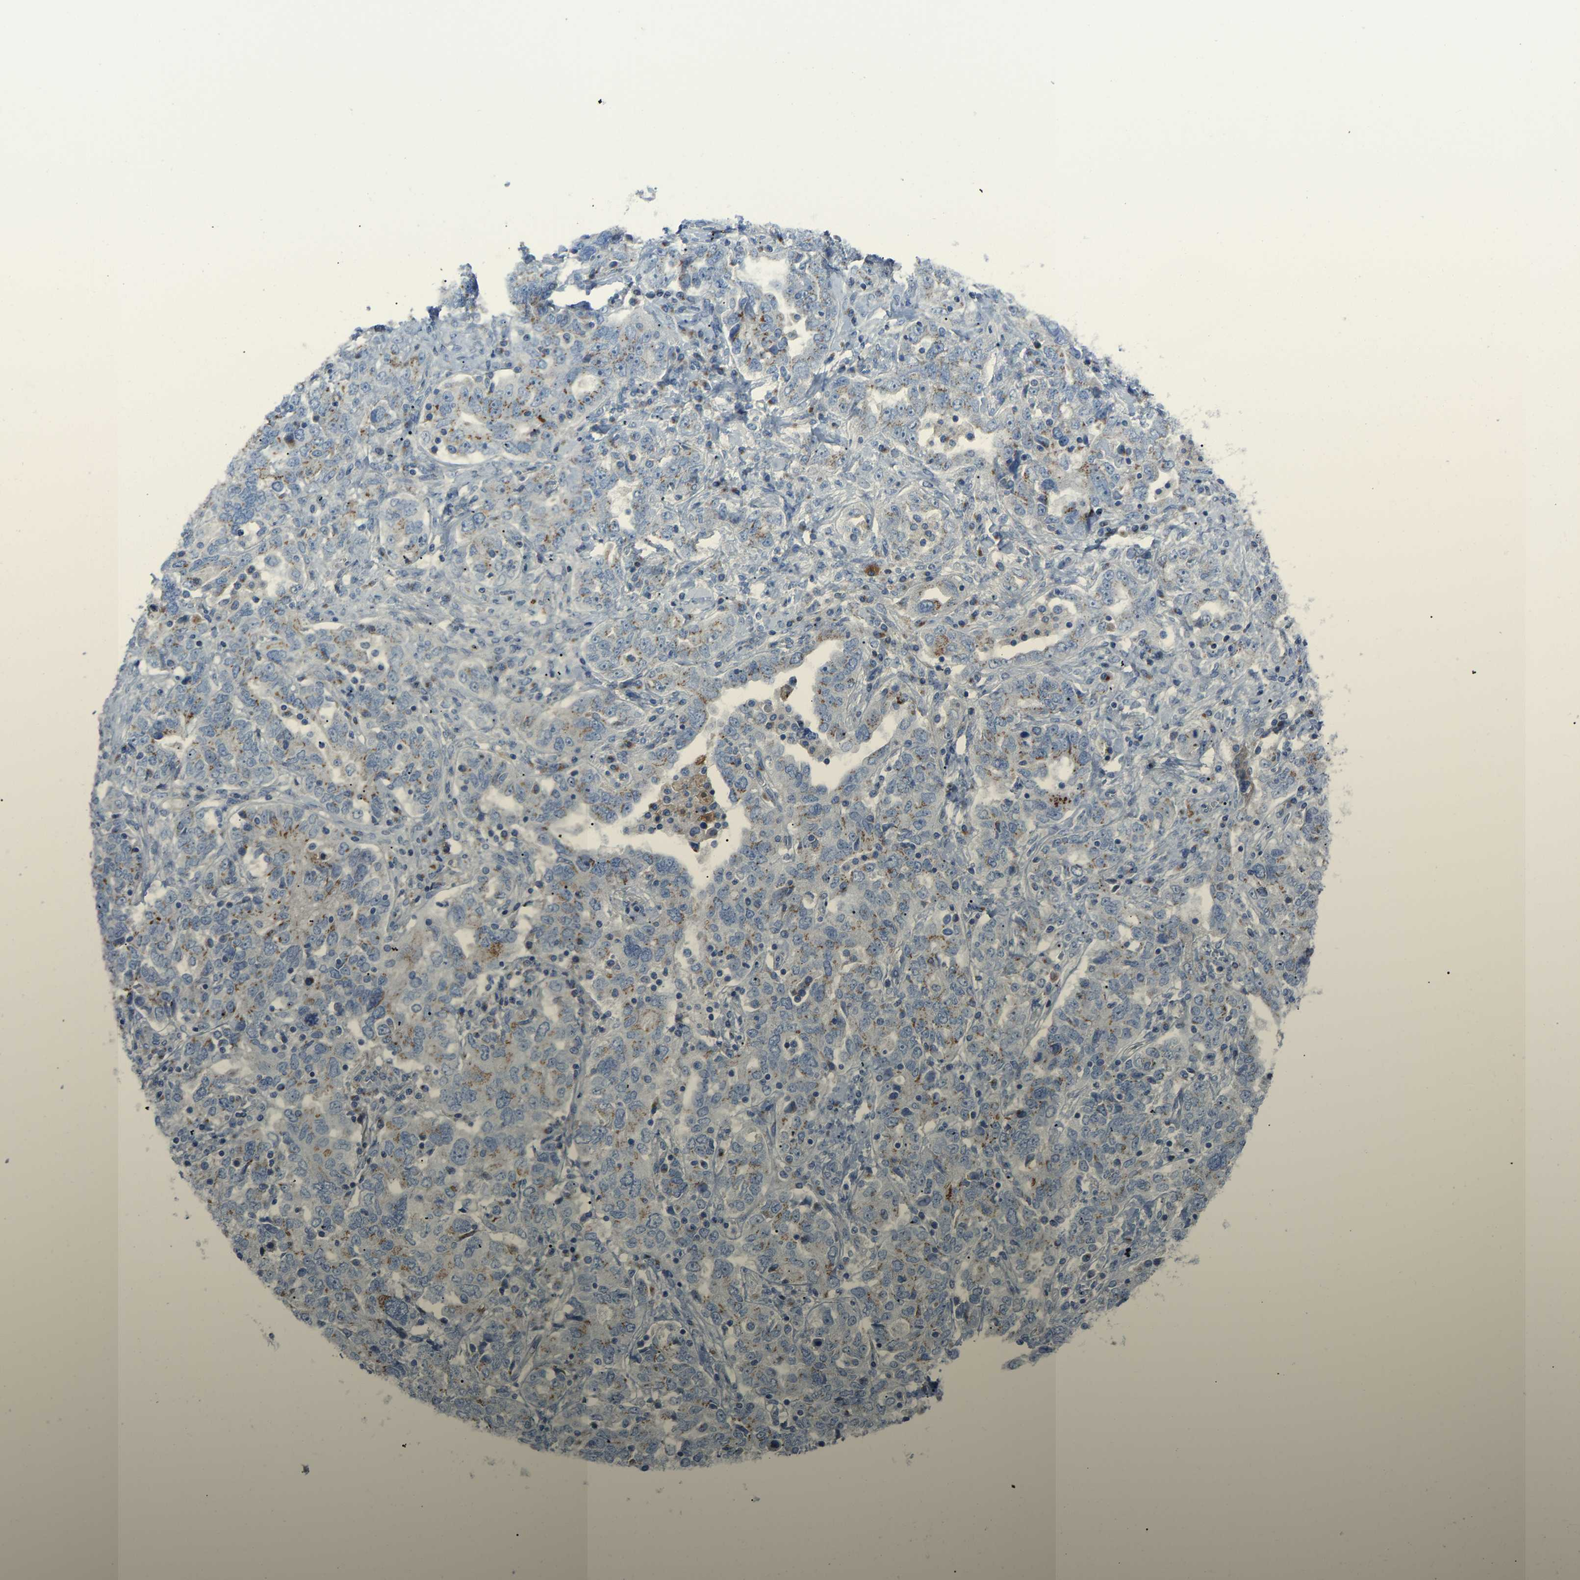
{"staining": {"intensity": "moderate", "quantity": "25%-75%", "location": "cytoplasmic/membranous"}, "tissue": "ovarian cancer", "cell_type": "Tumor cells", "image_type": "cancer", "snomed": [{"axis": "morphology", "description": "Carcinoma, endometroid"}, {"axis": "topography", "description": "Ovary"}], "caption": "Human ovarian cancer stained for a protein (brown) reveals moderate cytoplasmic/membranous positive positivity in about 25%-75% of tumor cells.", "gene": "CANT1", "patient": {"sex": "female", "age": 62}}